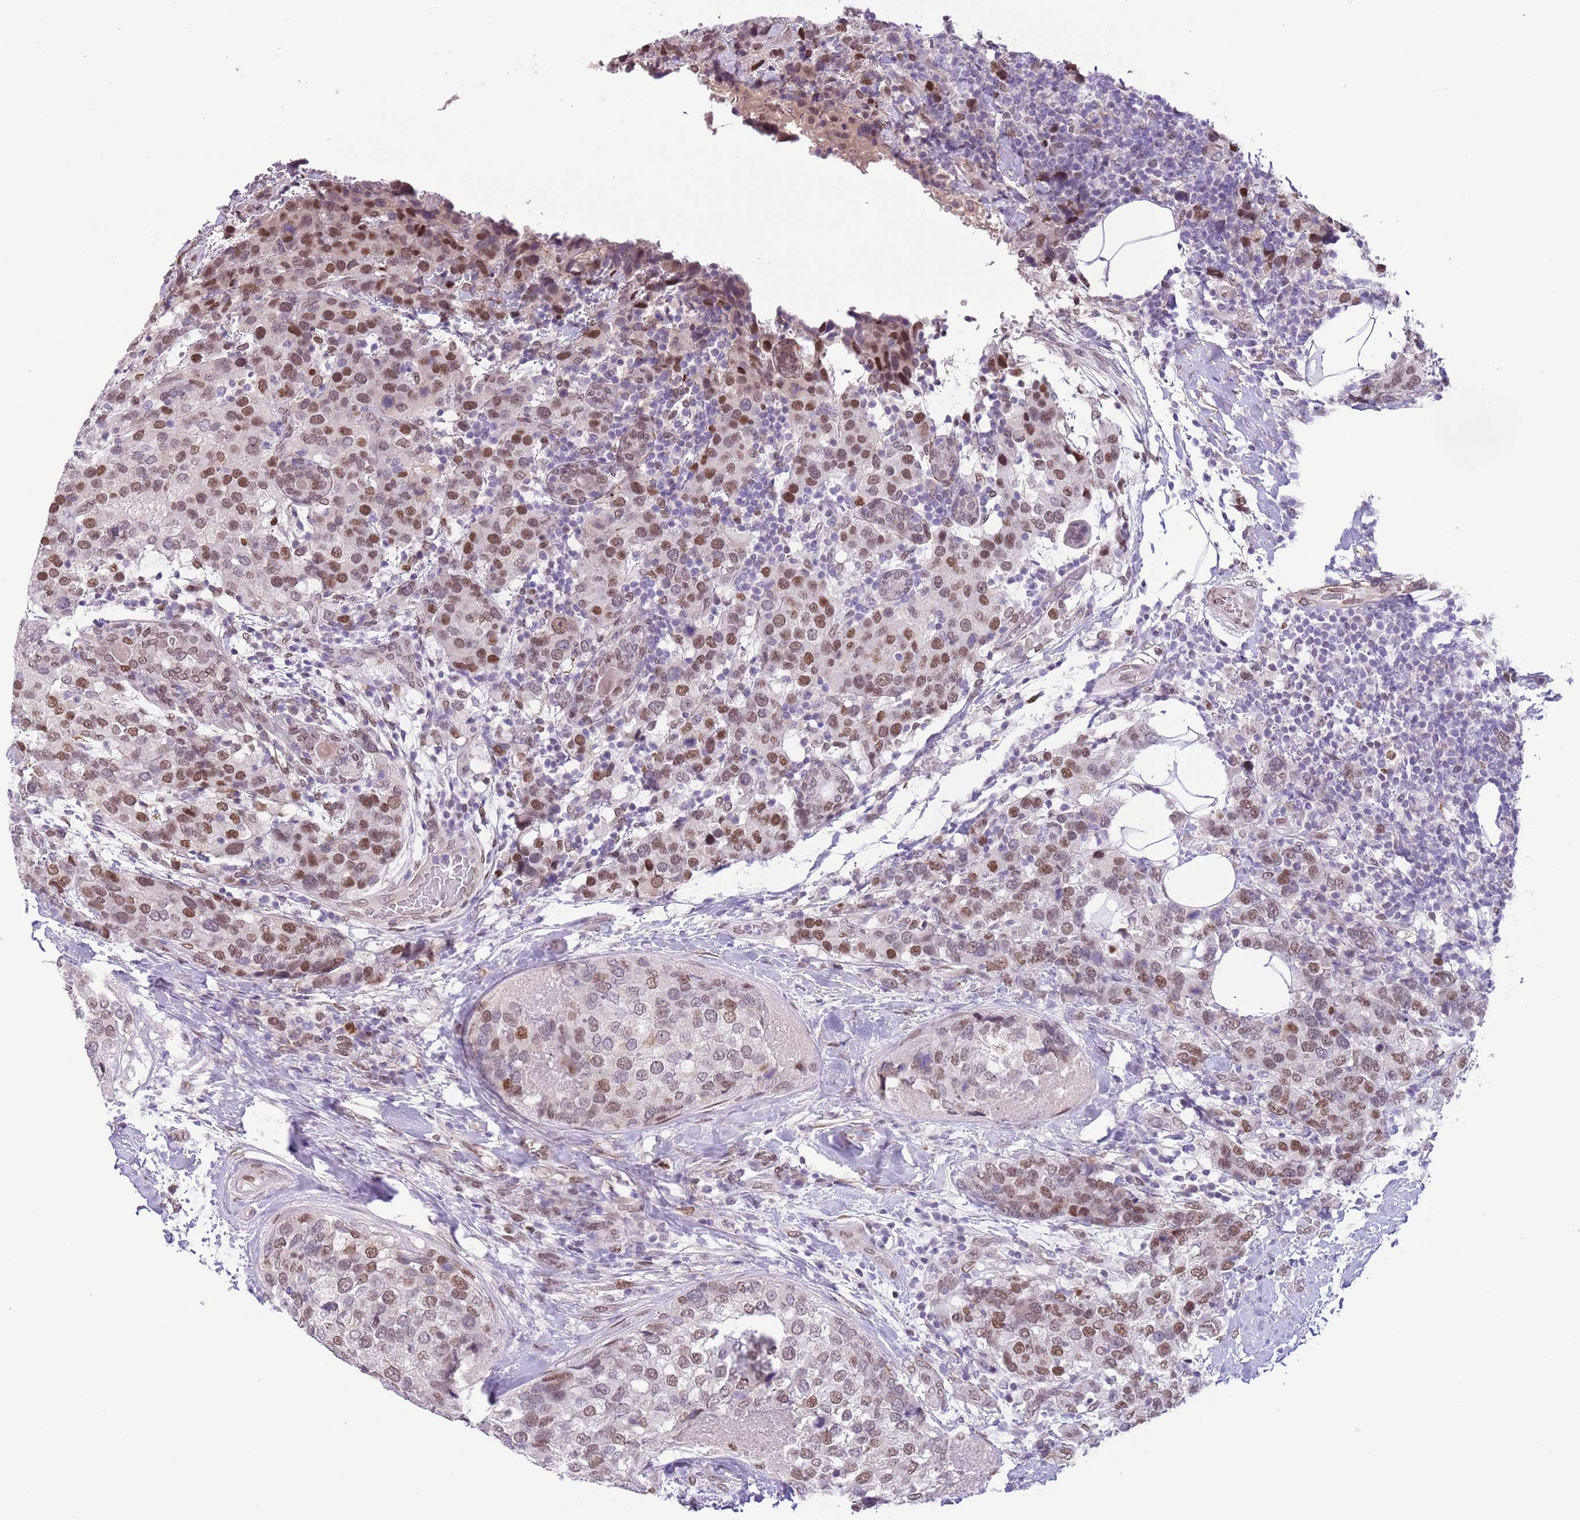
{"staining": {"intensity": "moderate", "quantity": ">75%", "location": "nuclear"}, "tissue": "breast cancer", "cell_type": "Tumor cells", "image_type": "cancer", "snomed": [{"axis": "morphology", "description": "Lobular carcinoma"}, {"axis": "topography", "description": "Breast"}], "caption": "A medium amount of moderate nuclear expression is present in approximately >75% of tumor cells in breast lobular carcinoma tissue. Nuclei are stained in blue.", "gene": "ZGLP1", "patient": {"sex": "female", "age": 59}}